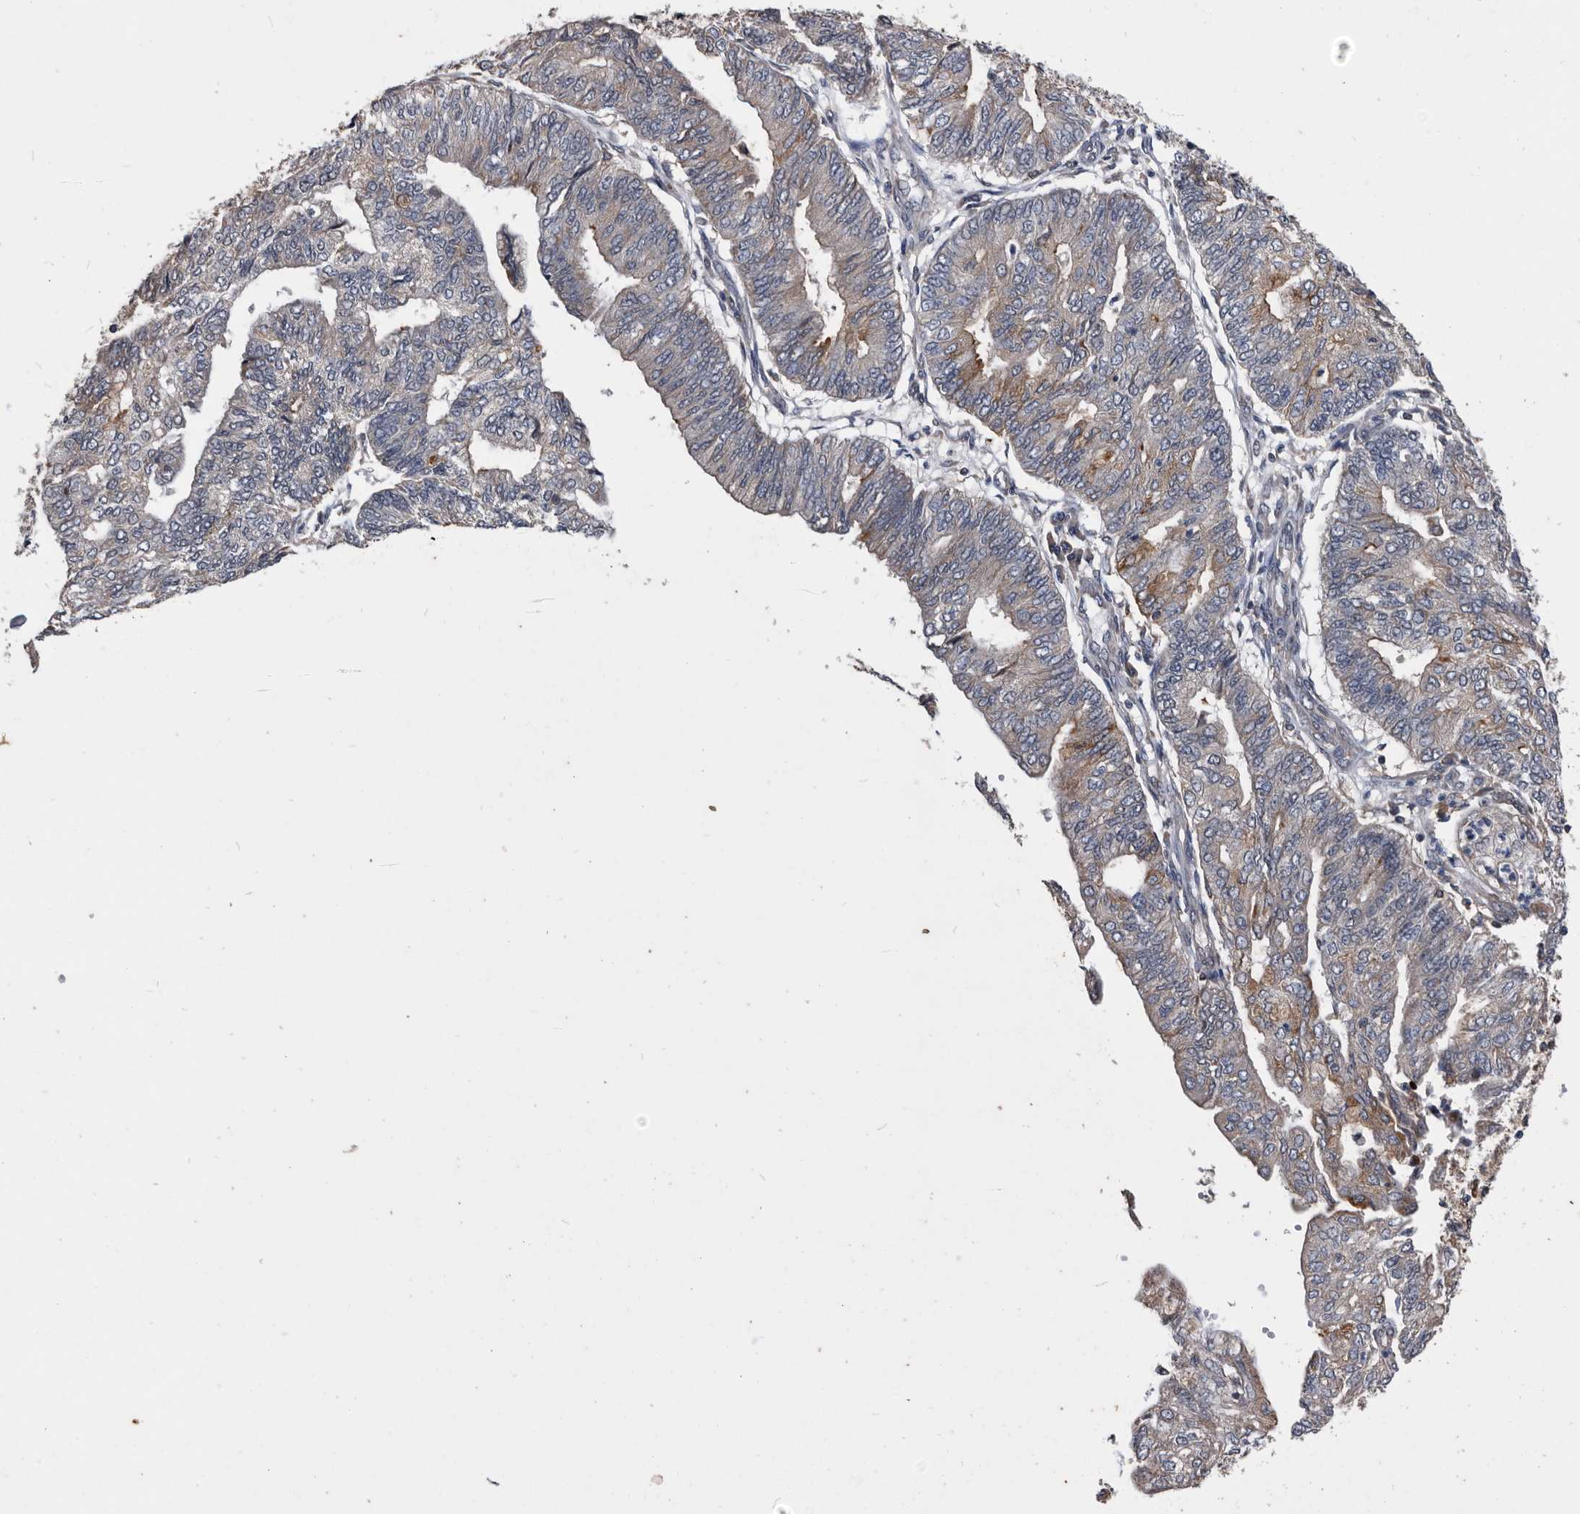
{"staining": {"intensity": "moderate", "quantity": "<25%", "location": "cytoplasmic/membranous"}, "tissue": "endometrial cancer", "cell_type": "Tumor cells", "image_type": "cancer", "snomed": [{"axis": "morphology", "description": "Adenocarcinoma, NOS"}, {"axis": "topography", "description": "Endometrium"}], "caption": "Endometrial cancer (adenocarcinoma) was stained to show a protein in brown. There is low levels of moderate cytoplasmic/membranous positivity in about <25% of tumor cells.", "gene": "NRBP1", "patient": {"sex": "female", "age": 59}}